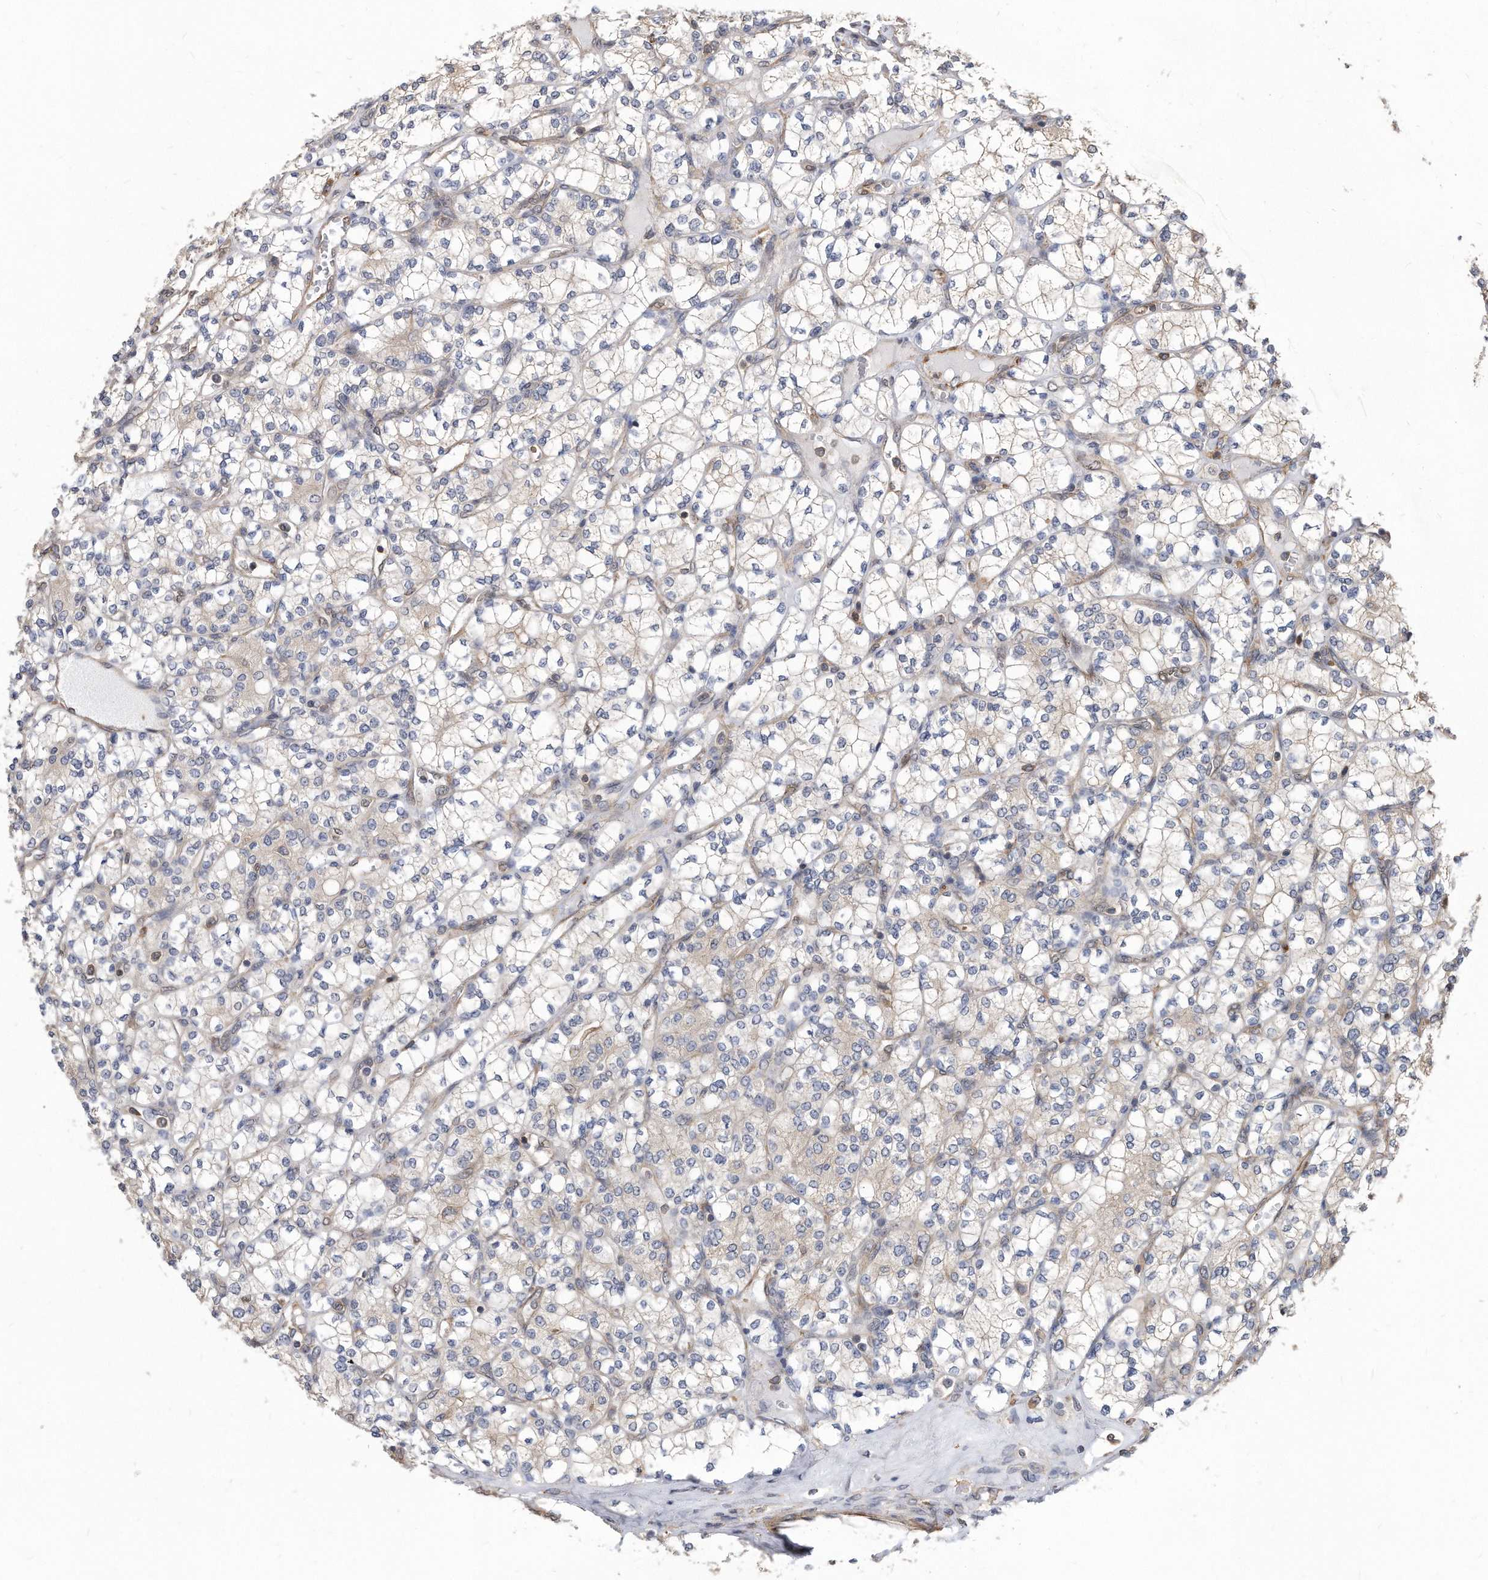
{"staining": {"intensity": "weak", "quantity": "<25%", "location": "cytoplasmic/membranous"}, "tissue": "renal cancer", "cell_type": "Tumor cells", "image_type": "cancer", "snomed": [{"axis": "morphology", "description": "Adenocarcinoma, NOS"}, {"axis": "topography", "description": "Kidney"}], "caption": "Human renal cancer stained for a protein using IHC reveals no expression in tumor cells.", "gene": "TCP1", "patient": {"sex": "male", "age": 77}}